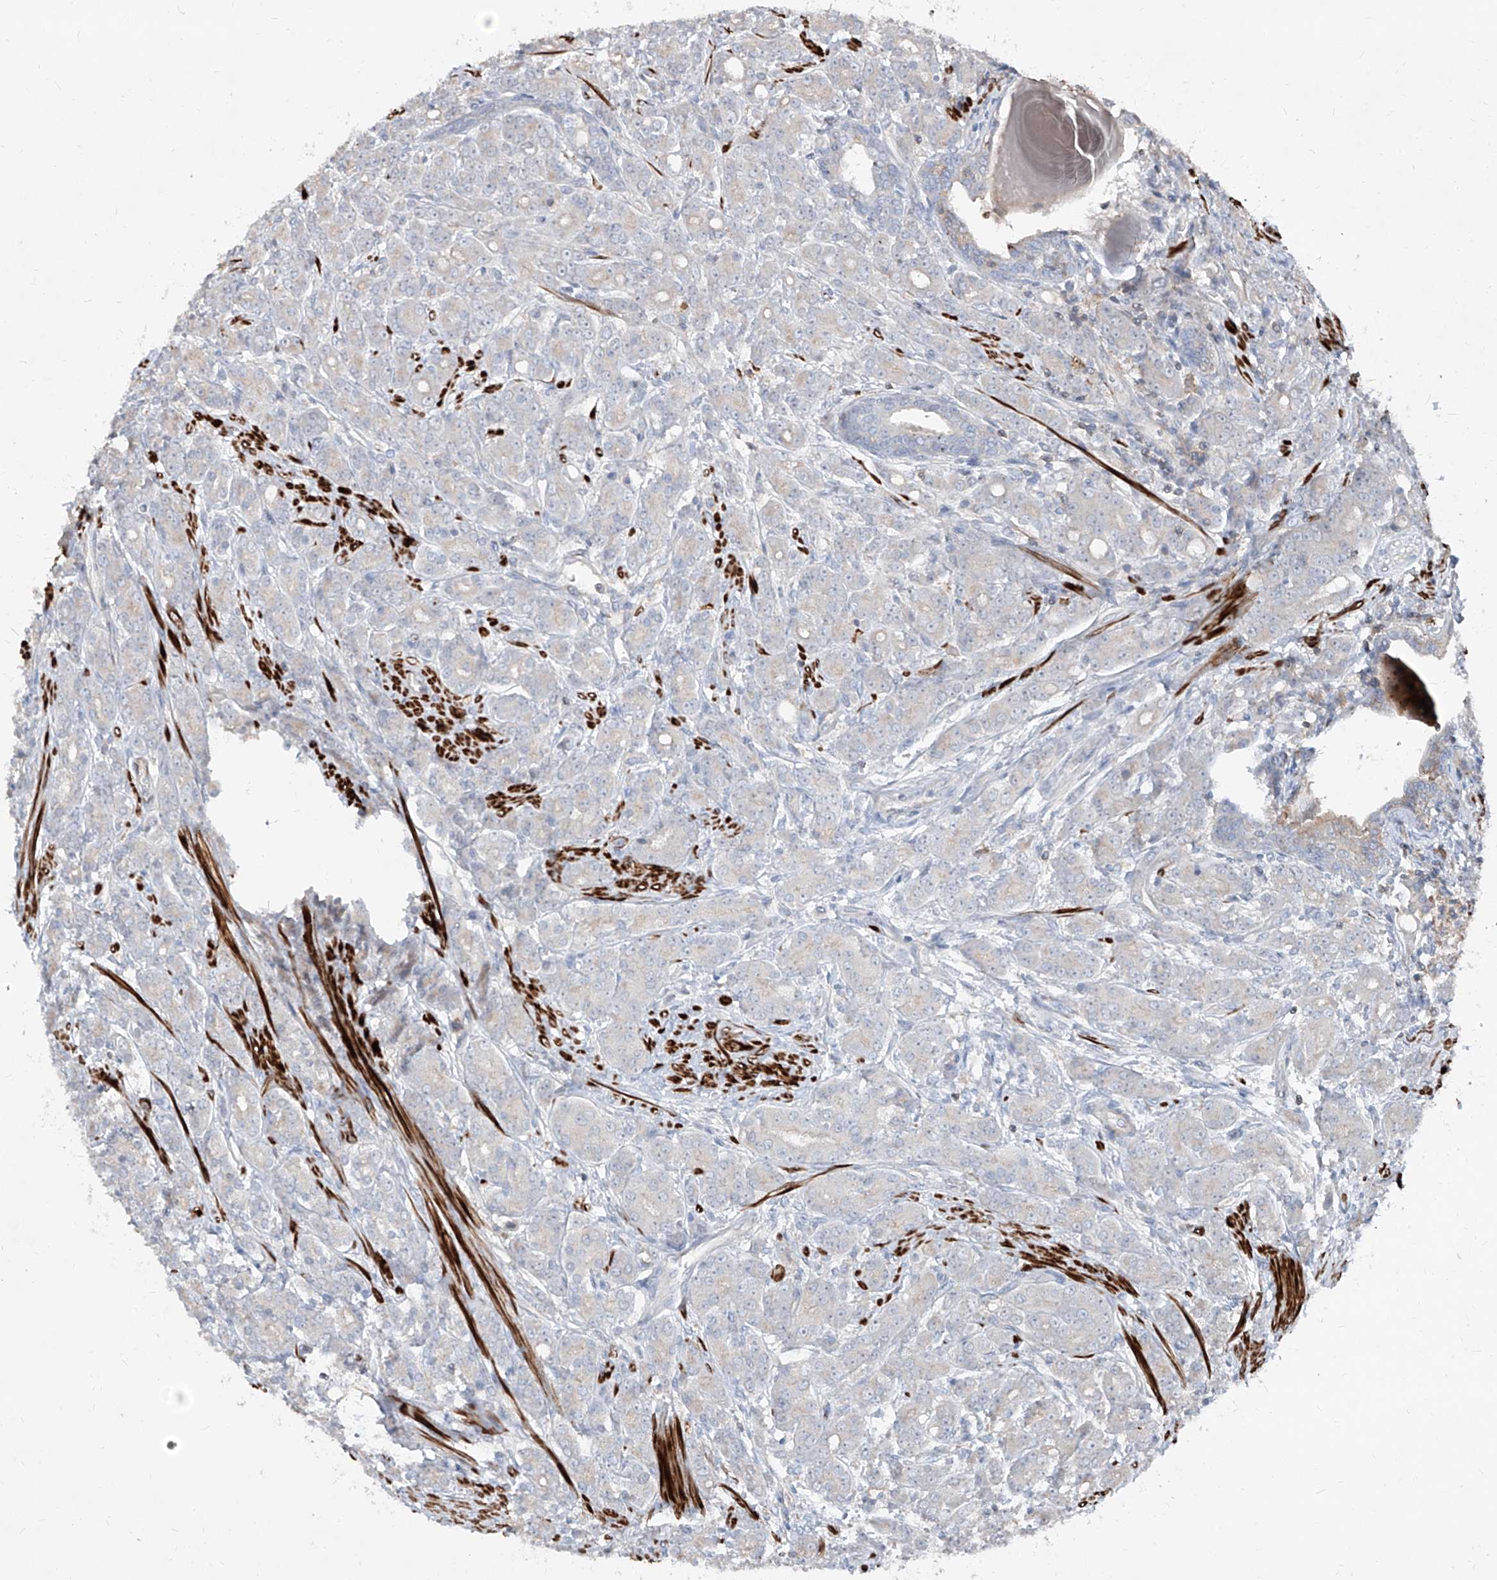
{"staining": {"intensity": "negative", "quantity": "none", "location": "none"}, "tissue": "prostate cancer", "cell_type": "Tumor cells", "image_type": "cancer", "snomed": [{"axis": "morphology", "description": "Adenocarcinoma, High grade"}, {"axis": "topography", "description": "Prostate"}], "caption": "IHC image of neoplastic tissue: prostate adenocarcinoma (high-grade) stained with DAB shows no significant protein staining in tumor cells.", "gene": "UFD1", "patient": {"sex": "male", "age": 62}}